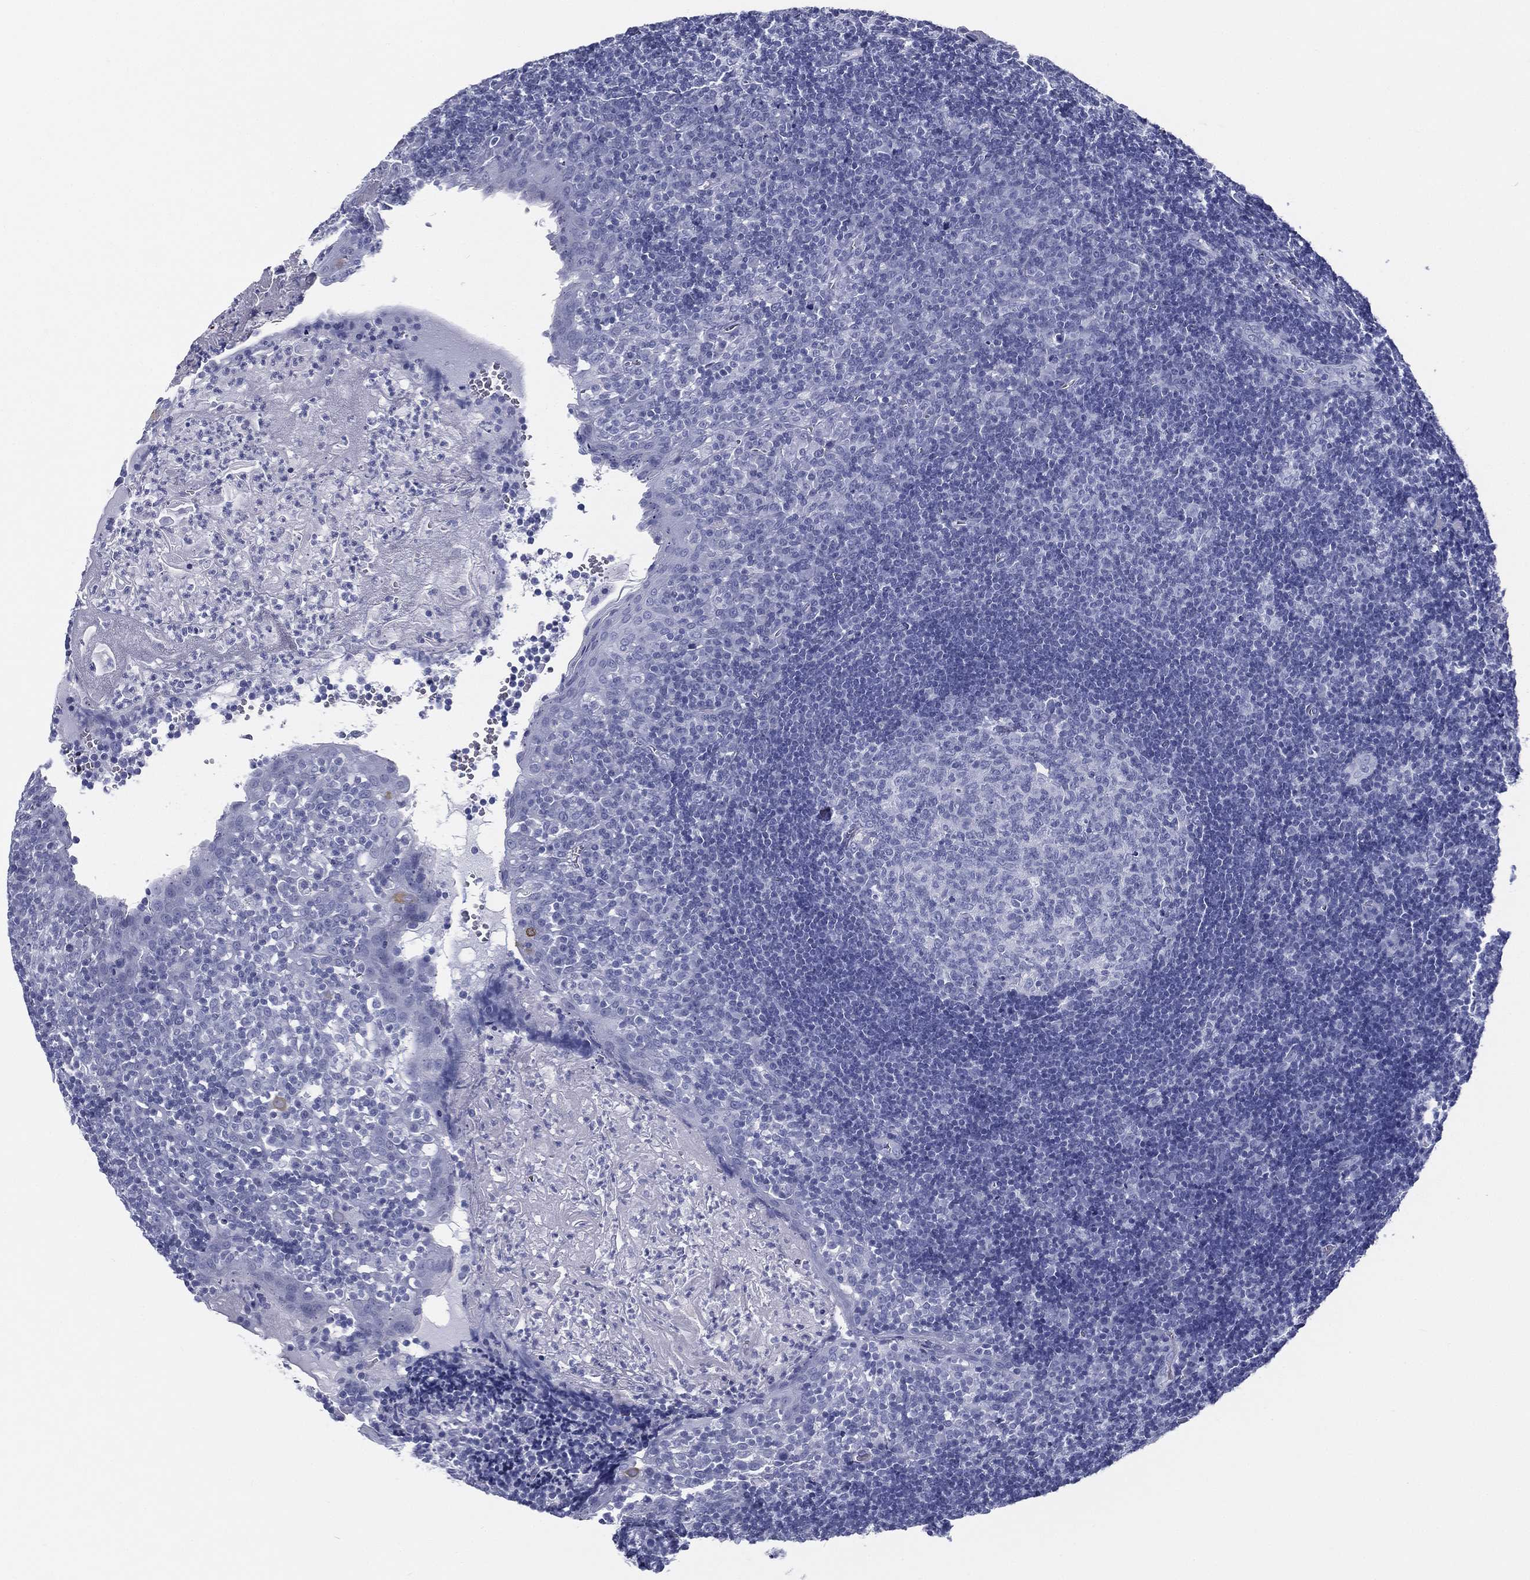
{"staining": {"intensity": "negative", "quantity": "none", "location": "none"}, "tissue": "tonsil", "cell_type": "Germinal center cells", "image_type": "normal", "snomed": [{"axis": "morphology", "description": "Normal tissue, NOS"}, {"axis": "topography", "description": "Tonsil"}], "caption": "This photomicrograph is of normal tonsil stained with IHC to label a protein in brown with the nuclei are counter-stained blue. There is no positivity in germinal center cells. (Immunohistochemistry (ihc), brightfield microscopy, high magnification).", "gene": "RSPH4A", "patient": {"sex": "female", "age": 13}}